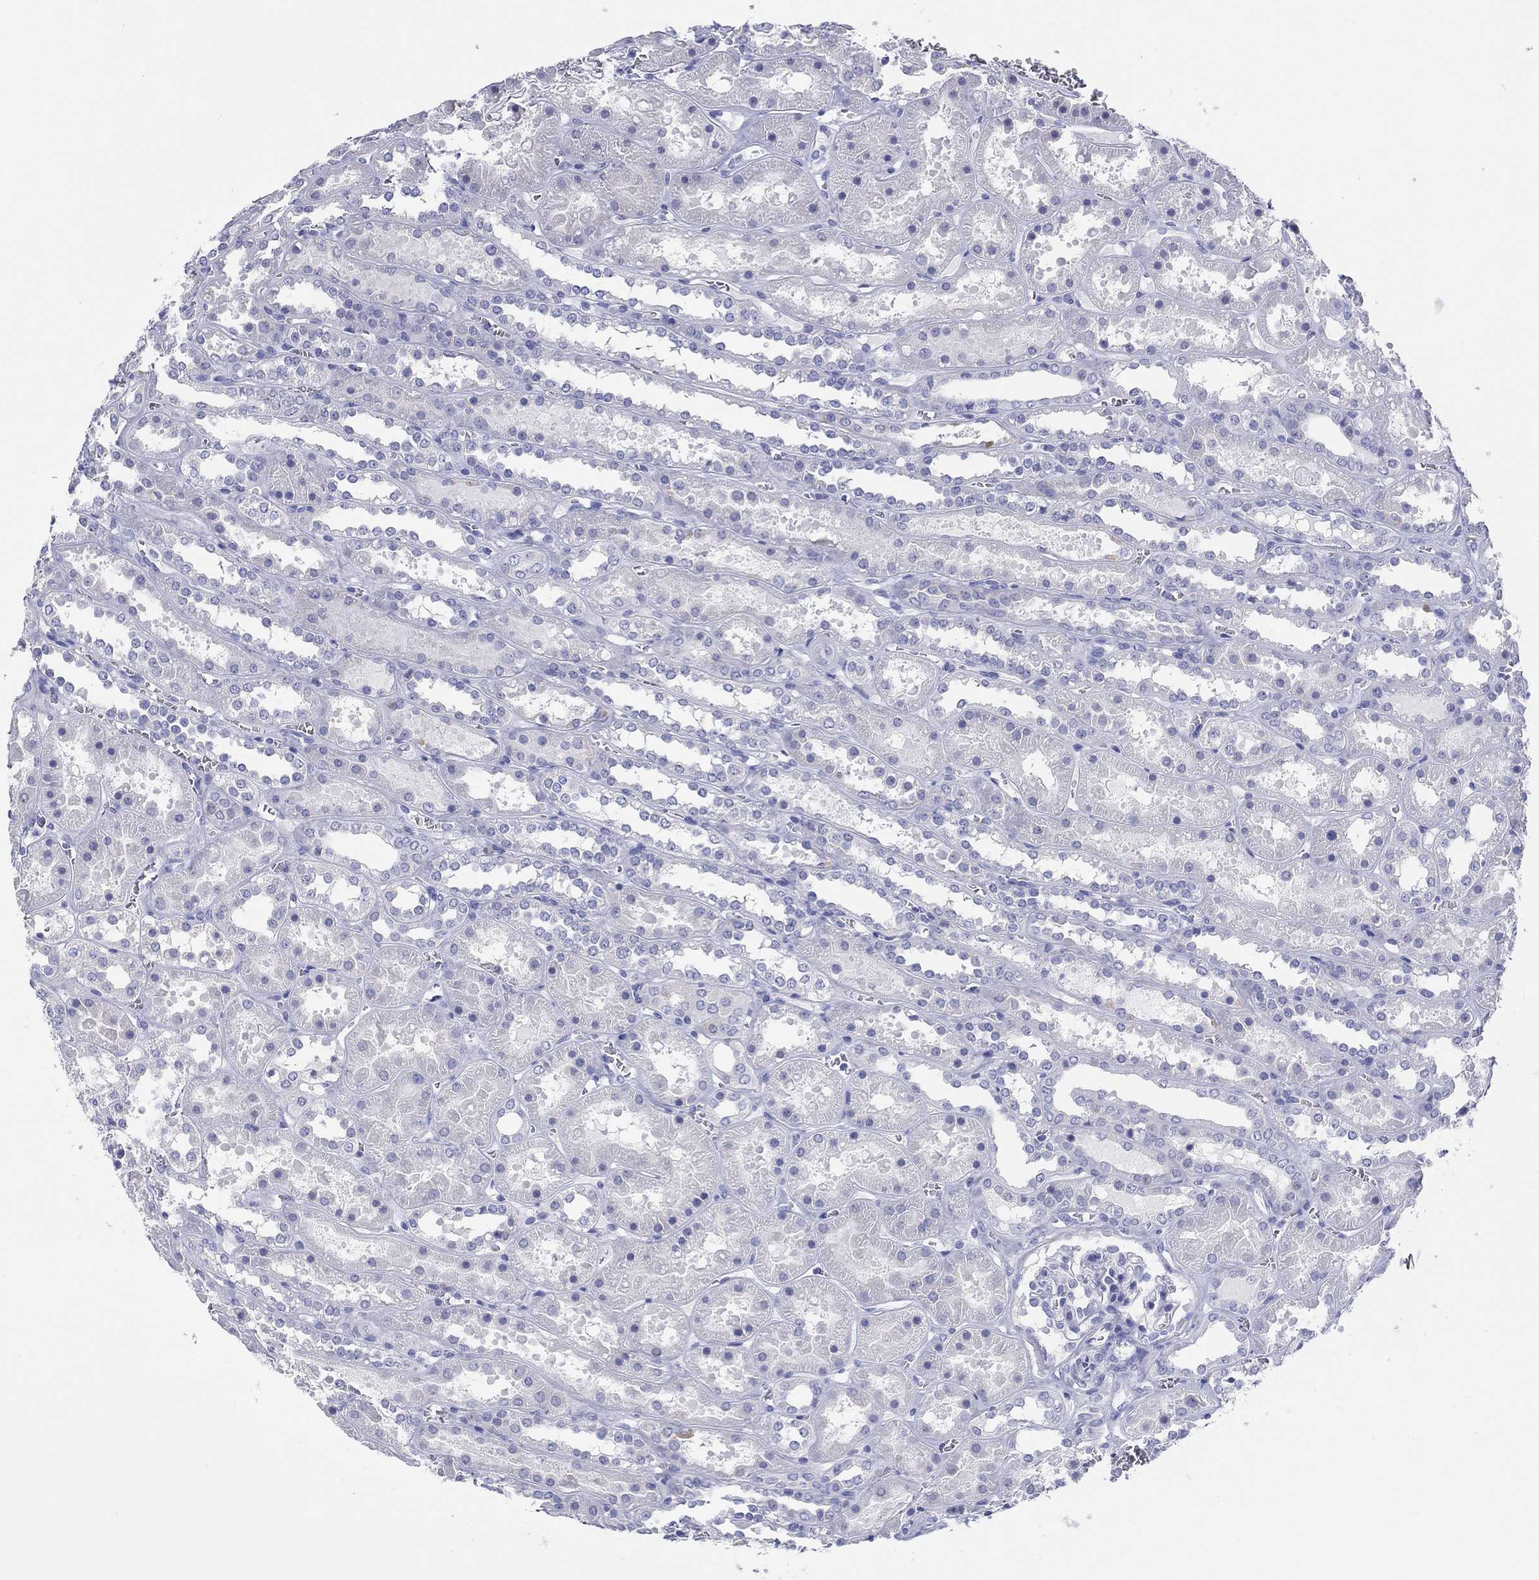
{"staining": {"intensity": "negative", "quantity": "none", "location": "none"}, "tissue": "kidney", "cell_type": "Cells in glomeruli", "image_type": "normal", "snomed": [{"axis": "morphology", "description": "Normal tissue, NOS"}, {"axis": "topography", "description": "Kidney"}], "caption": "Protein analysis of unremarkable kidney displays no significant positivity in cells in glomeruli.", "gene": "ERICH3", "patient": {"sex": "female", "age": 41}}